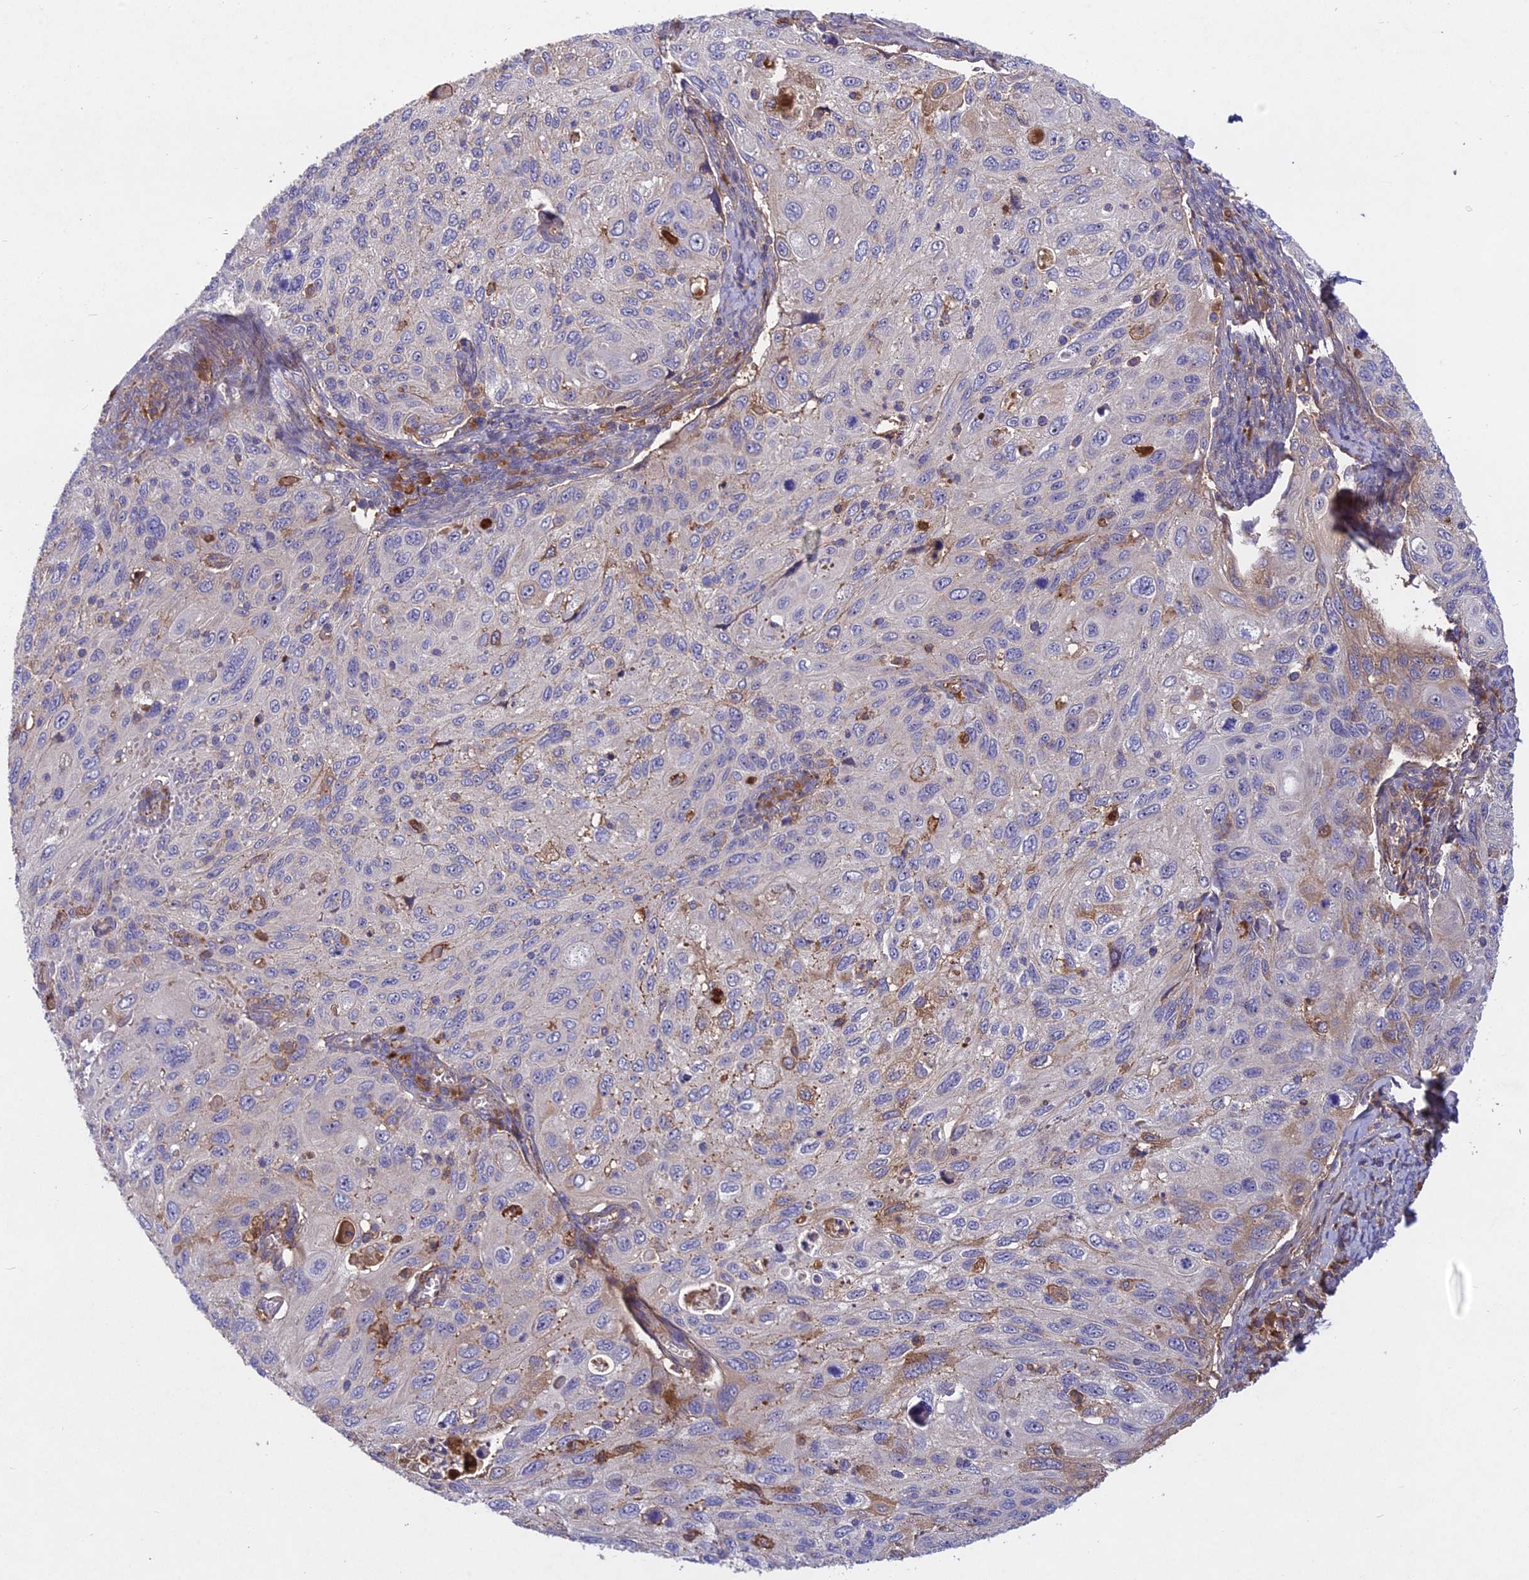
{"staining": {"intensity": "negative", "quantity": "none", "location": "none"}, "tissue": "cervical cancer", "cell_type": "Tumor cells", "image_type": "cancer", "snomed": [{"axis": "morphology", "description": "Squamous cell carcinoma, NOS"}, {"axis": "topography", "description": "Cervix"}], "caption": "An image of squamous cell carcinoma (cervical) stained for a protein demonstrates no brown staining in tumor cells. The staining was performed using DAB (3,3'-diaminobenzidine) to visualize the protein expression in brown, while the nuclei were stained in blue with hematoxylin (Magnification: 20x).", "gene": "ADO", "patient": {"sex": "female", "age": 70}}